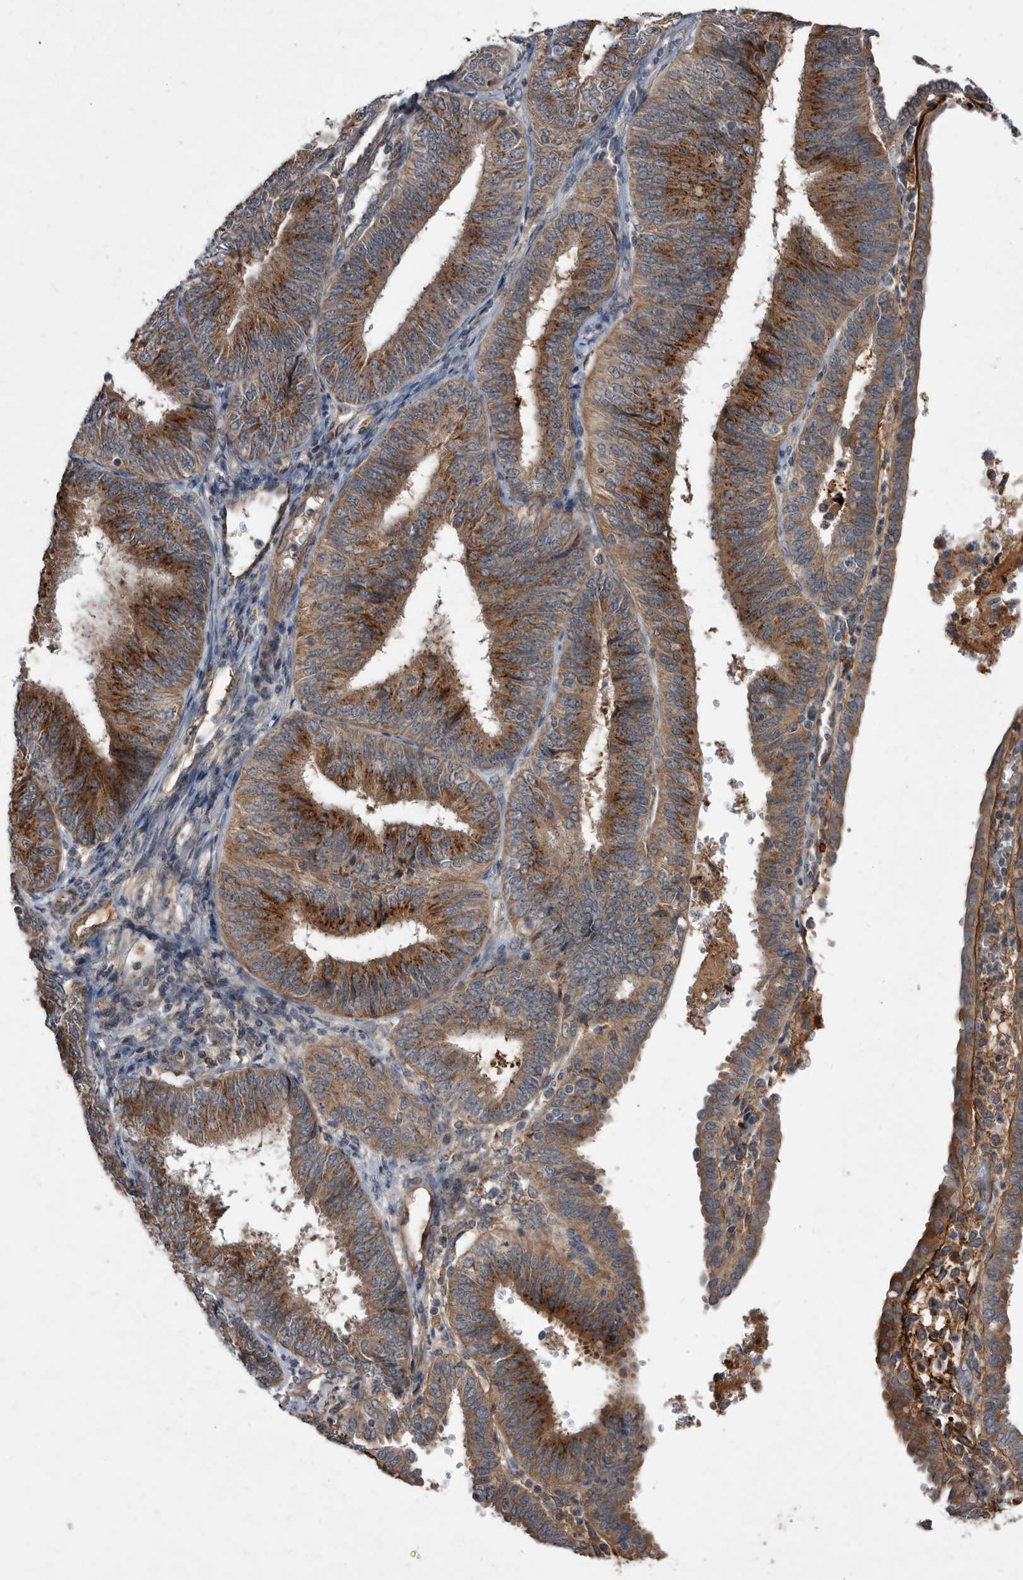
{"staining": {"intensity": "strong", "quantity": ">75%", "location": "cytoplasmic/membranous"}, "tissue": "endometrial cancer", "cell_type": "Tumor cells", "image_type": "cancer", "snomed": [{"axis": "morphology", "description": "Adenocarcinoma, NOS"}, {"axis": "topography", "description": "Endometrium"}], "caption": "Tumor cells show high levels of strong cytoplasmic/membranous staining in about >75% of cells in human endometrial cancer (adenocarcinoma). (DAB (3,3'-diaminobenzidine) IHC, brown staining for protein, blue staining for nuclei).", "gene": "PI15", "patient": {"sex": "female", "age": 58}}